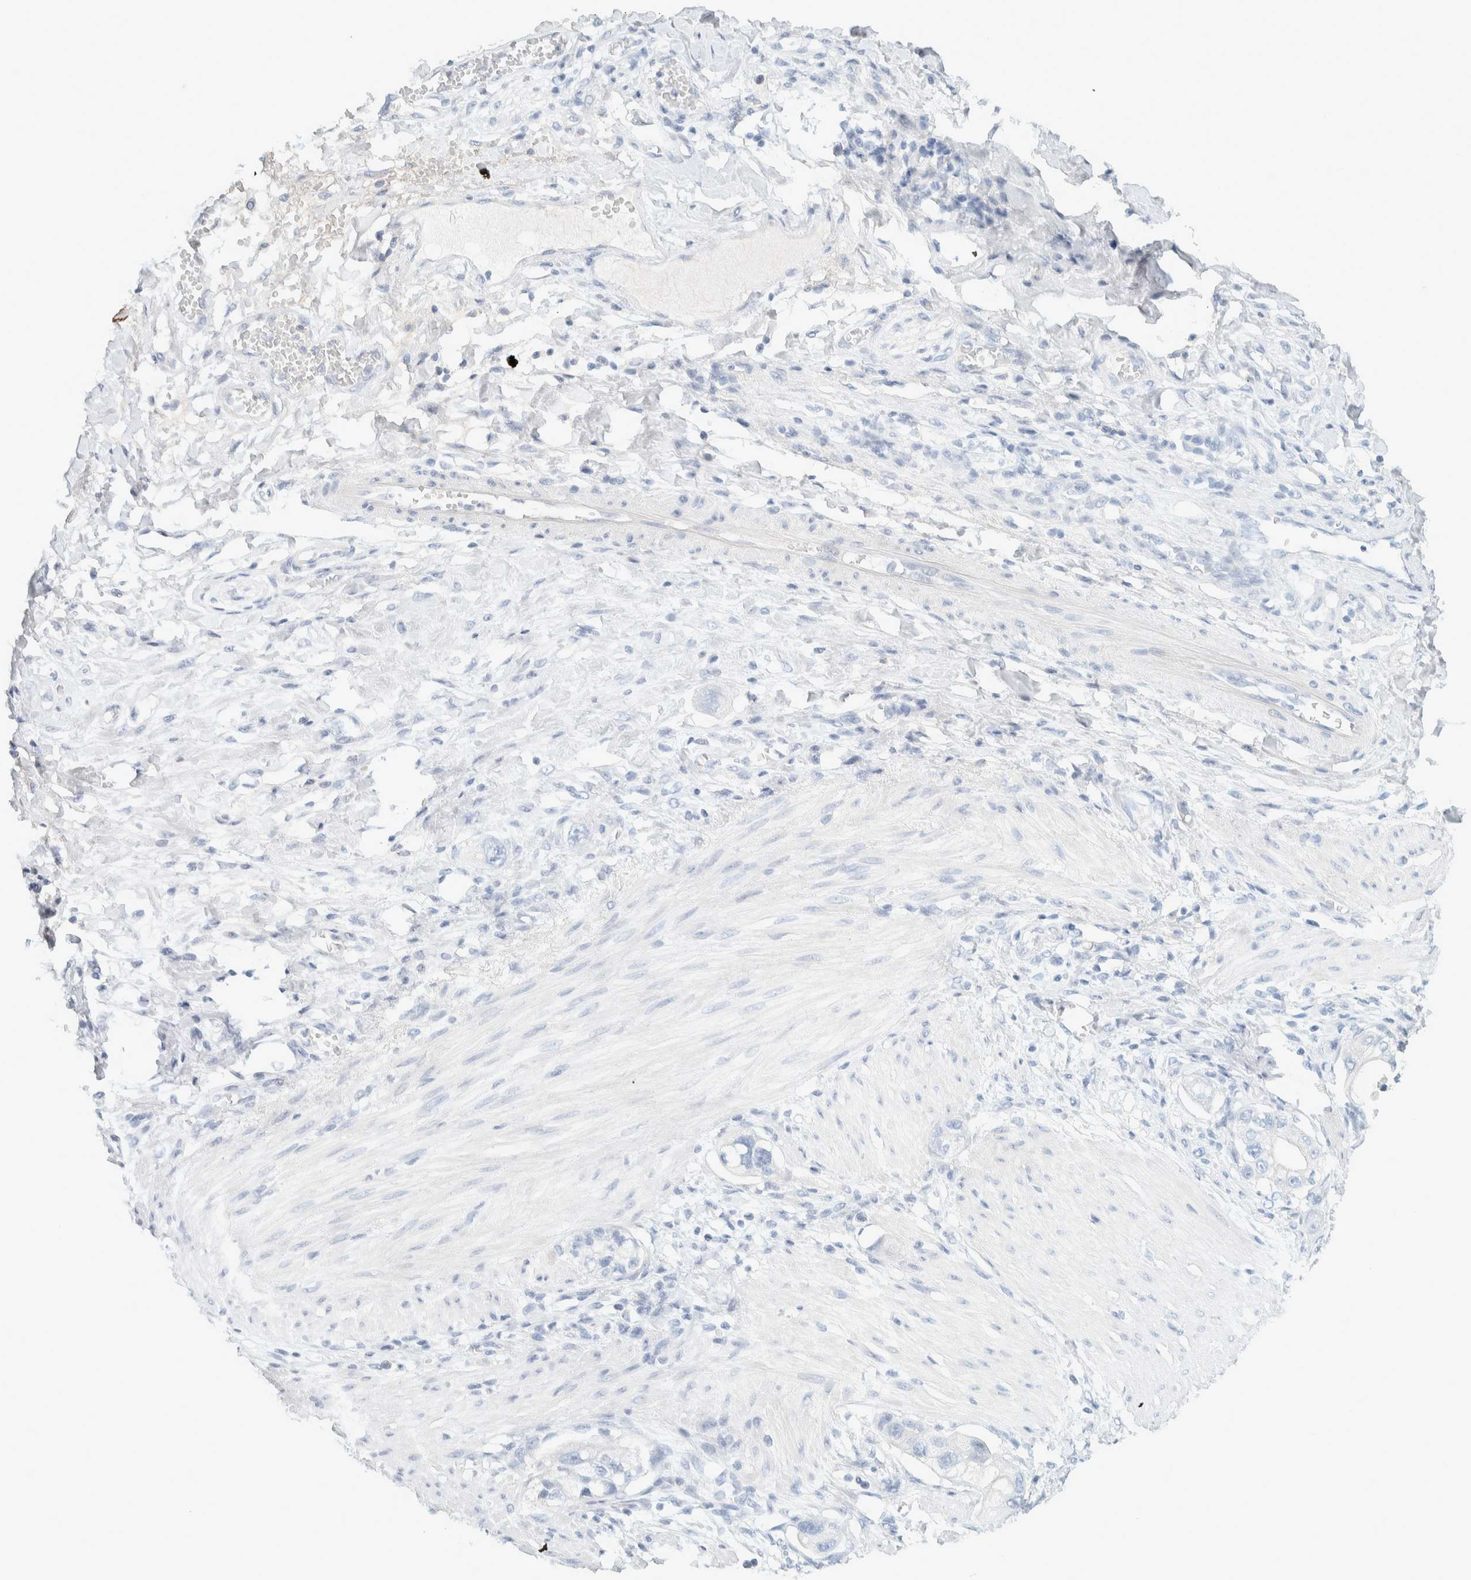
{"staining": {"intensity": "negative", "quantity": "none", "location": "none"}, "tissue": "stomach cancer", "cell_type": "Tumor cells", "image_type": "cancer", "snomed": [{"axis": "morphology", "description": "Adenocarcinoma, NOS"}, {"axis": "topography", "description": "Stomach"}, {"axis": "topography", "description": "Stomach, lower"}], "caption": "Immunohistochemistry histopathology image of human stomach cancer (adenocarcinoma) stained for a protein (brown), which demonstrates no positivity in tumor cells.", "gene": "ALOX12B", "patient": {"sex": "female", "age": 48}}